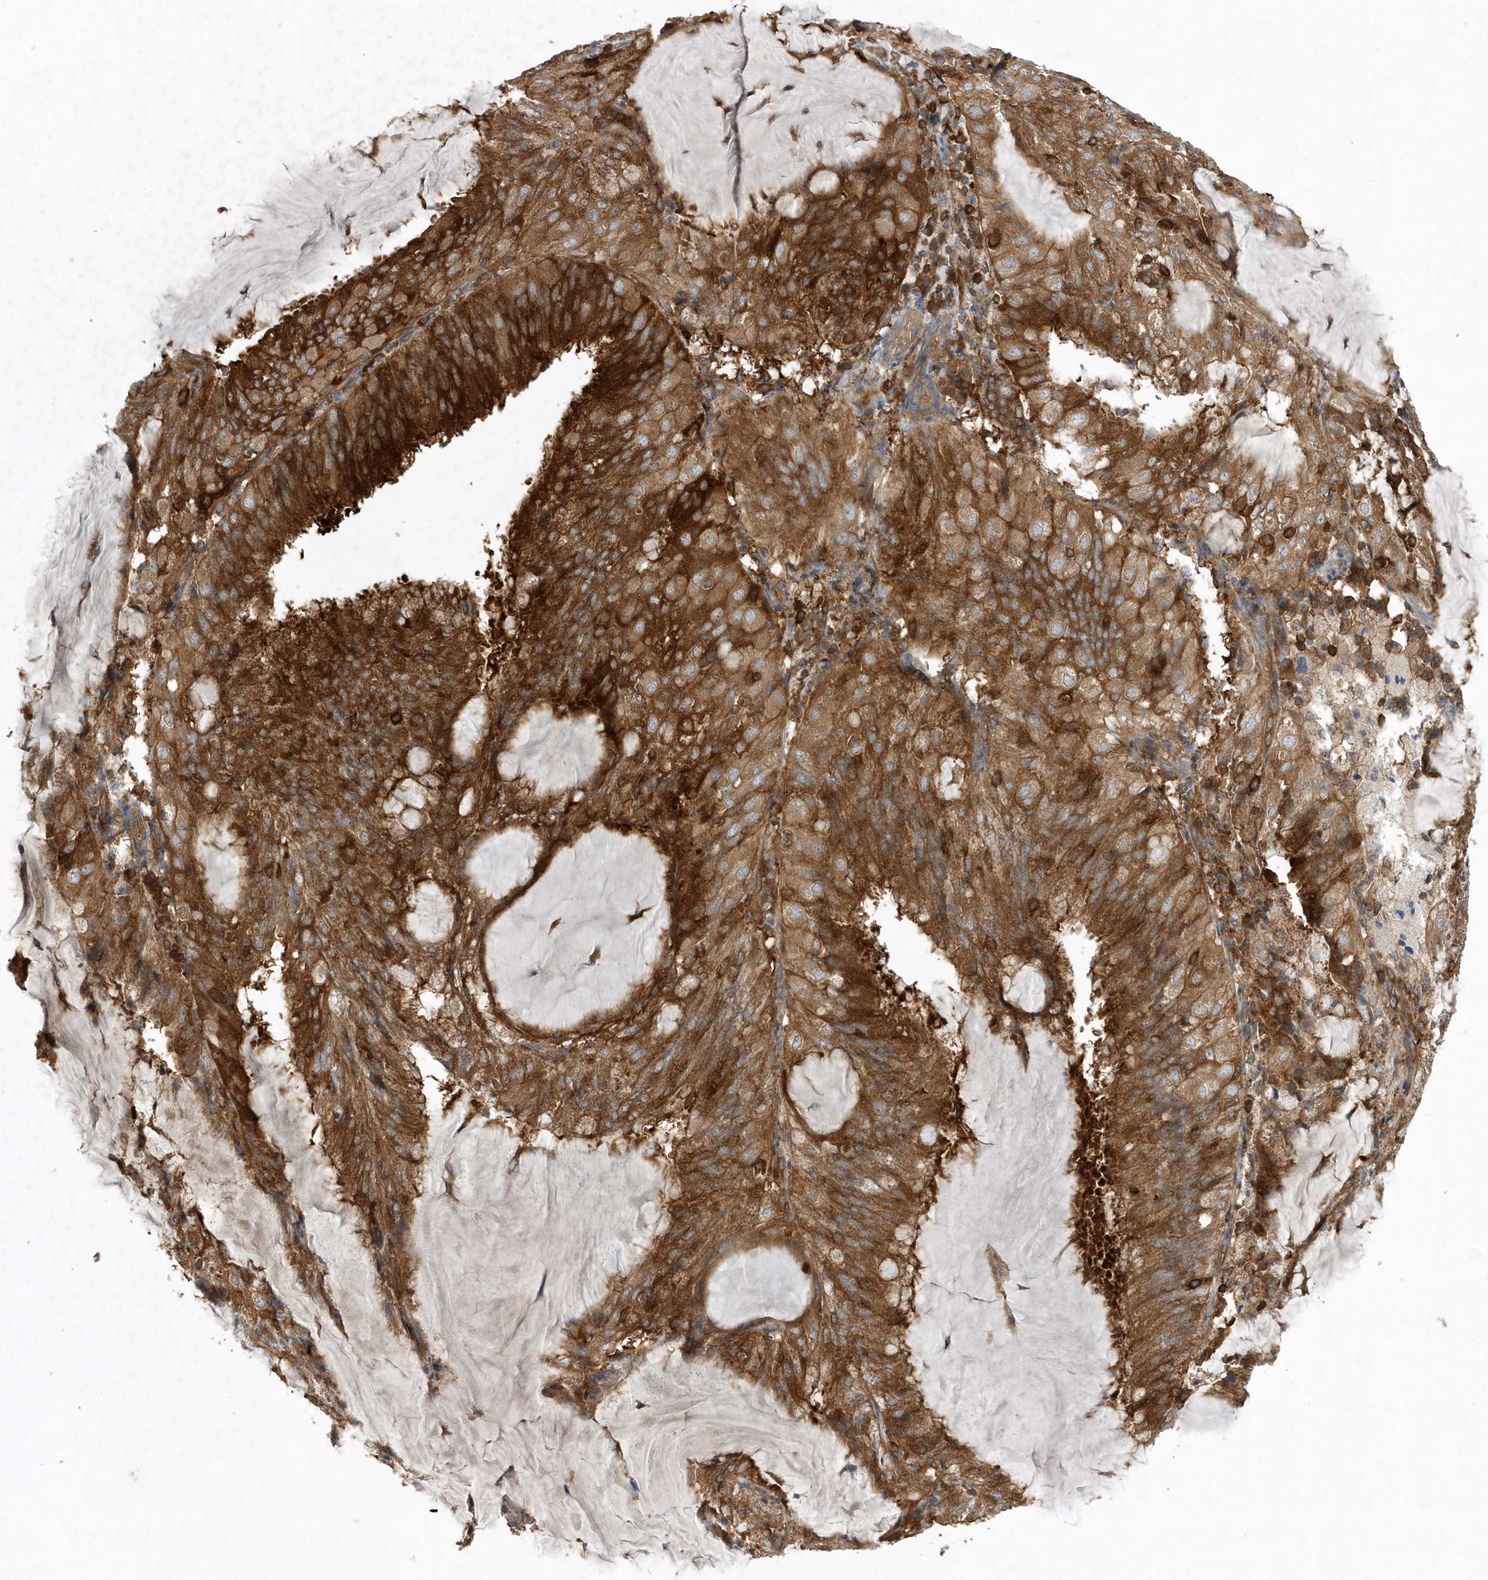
{"staining": {"intensity": "moderate", "quantity": ">75%", "location": "cytoplasmic/membranous"}, "tissue": "endometrial cancer", "cell_type": "Tumor cells", "image_type": "cancer", "snomed": [{"axis": "morphology", "description": "Adenocarcinoma, NOS"}, {"axis": "topography", "description": "Endometrium"}], "caption": "Brown immunohistochemical staining in endometrial adenocarcinoma shows moderate cytoplasmic/membranous staining in about >75% of tumor cells.", "gene": "PAICS", "patient": {"sex": "female", "age": 81}}